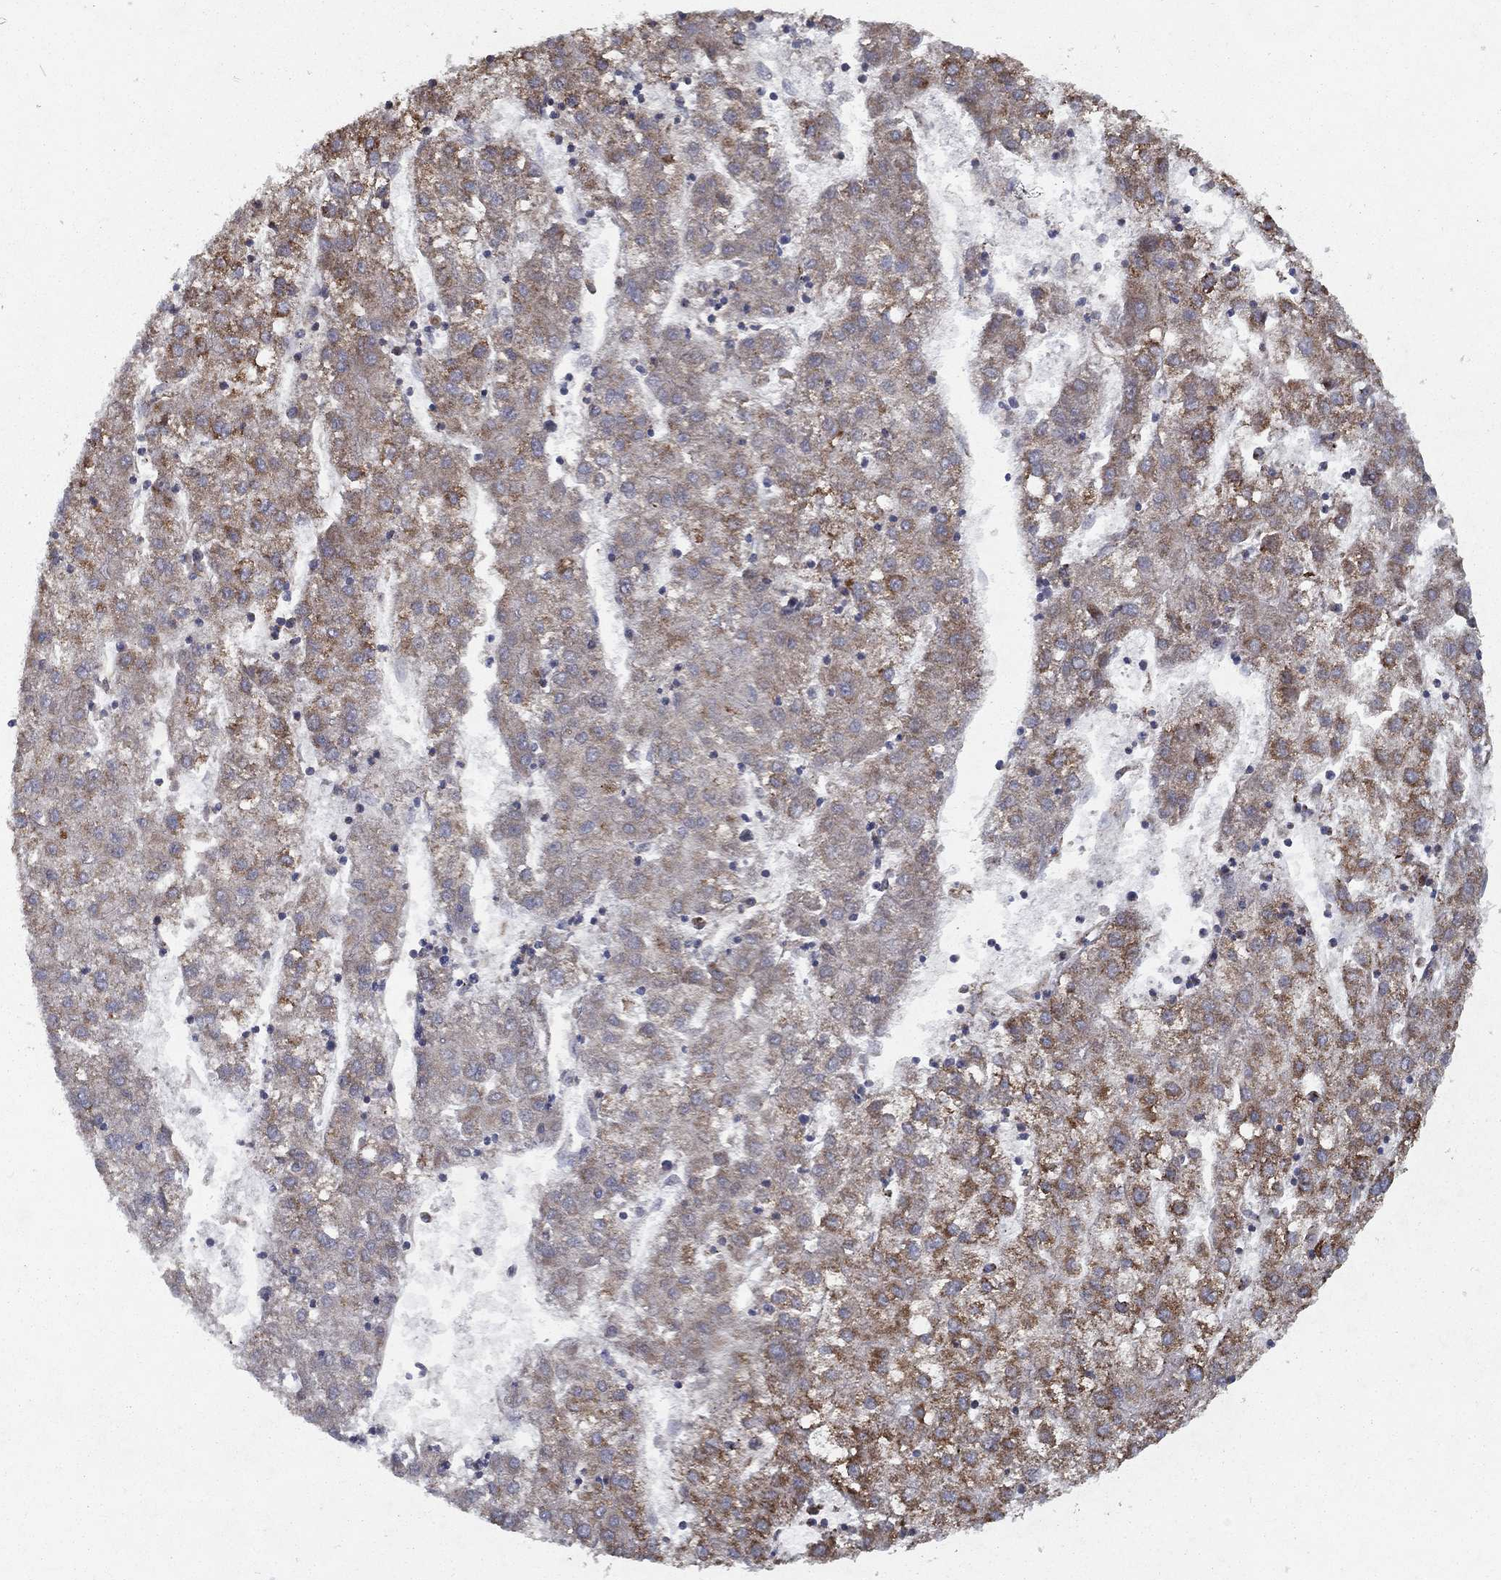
{"staining": {"intensity": "moderate", "quantity": ">75%", "location": "cytoplasmic/membranous"}, "tissue": "liver cancer", "cell_type": "Tumor cells", "image_type": "cancer", "snomed": [{"axis": "morphology", "description": "Carcinoma, Hepatocellular, NOS"}, {"axis": "topography", "description": "Liver"}], "caption": "Human hepatocellular carcinoma (liver) stained with a protein marker demonstrates moderate staining in tumor cells.", "gene": "MT-CYB", "patient": {"sex": "male", "age": 72}}